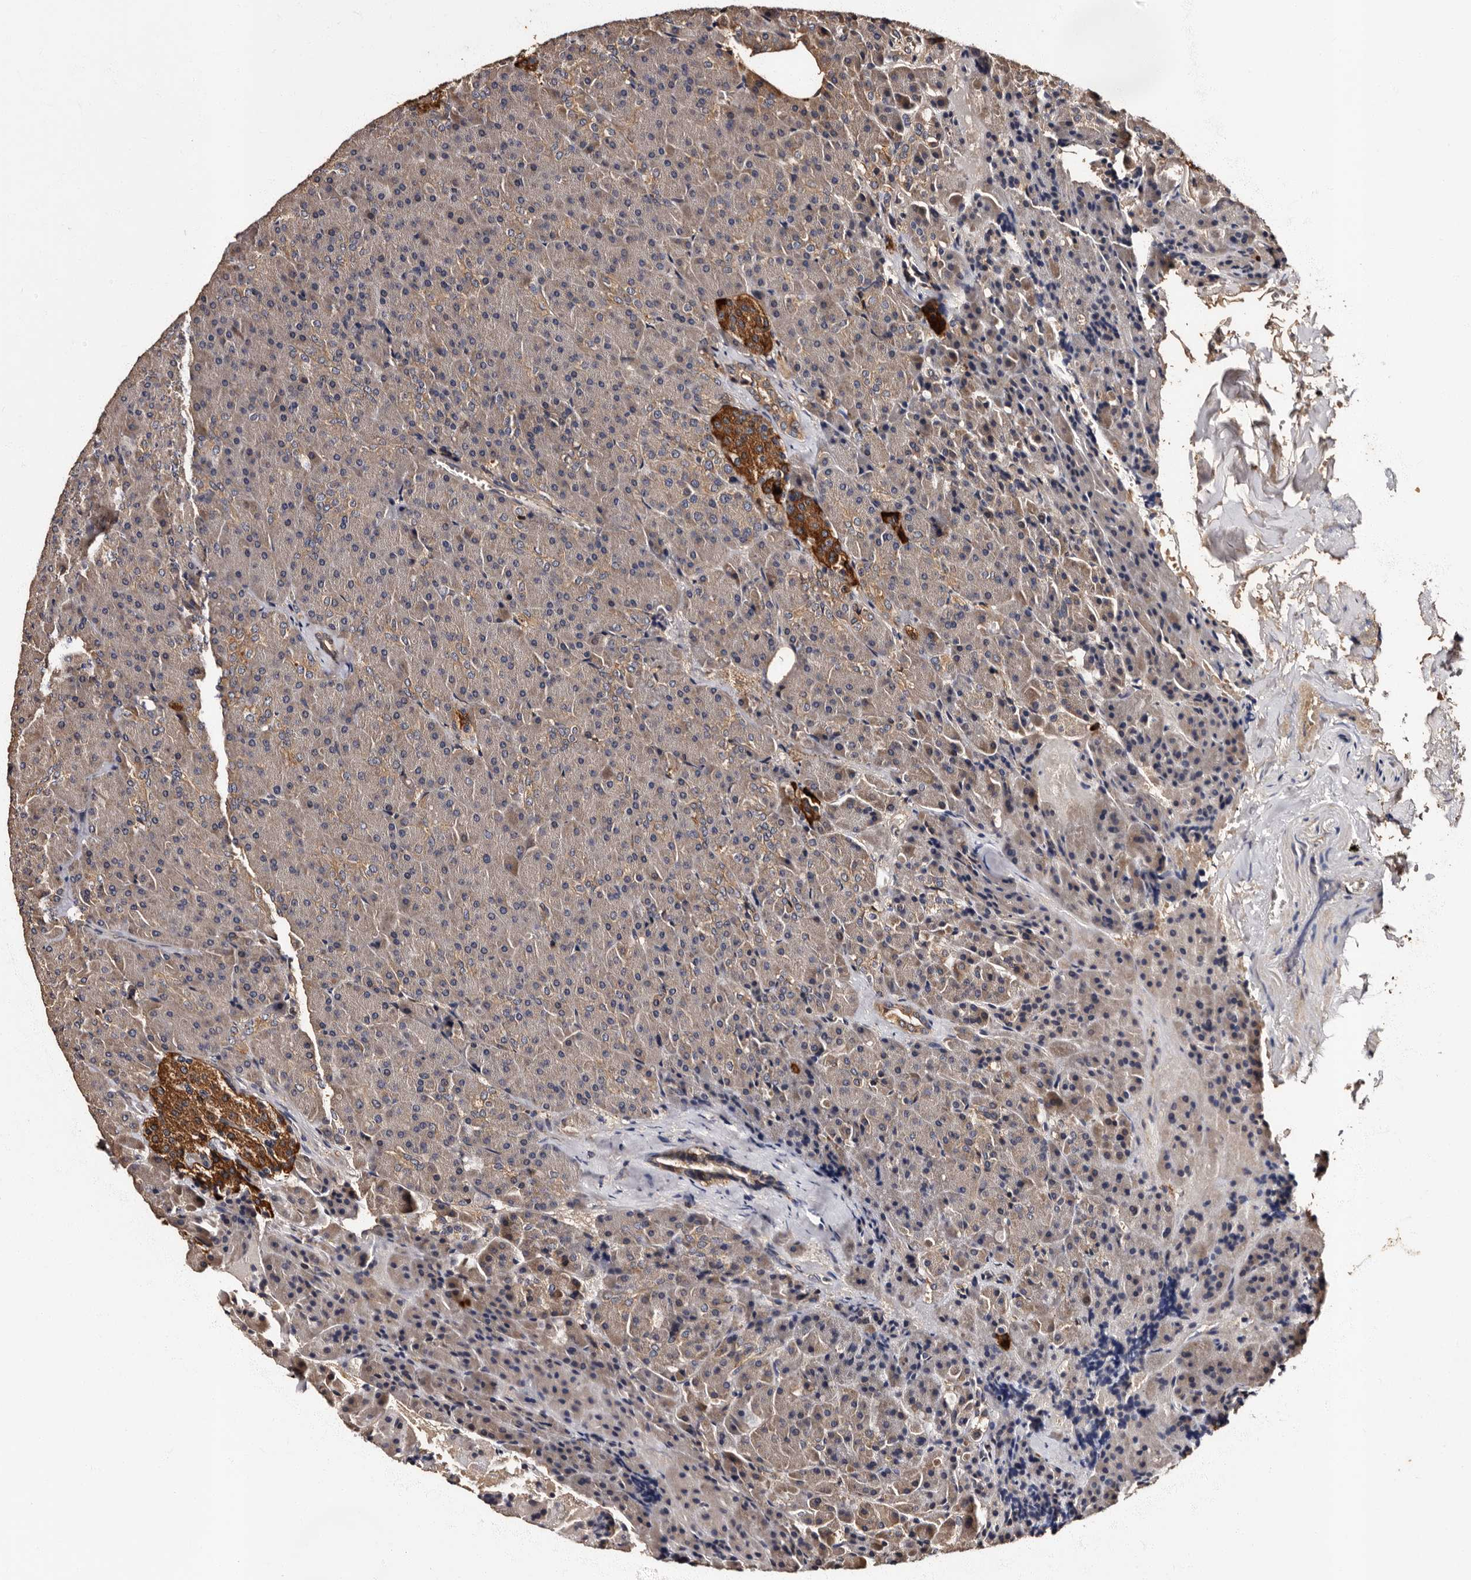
{"staining": {"intensity": "moderate", "quantity": "25%-75%", "location": "cytoplasmic/membranous"}, "tissue": "pancreas", "cell_type": "Exocrine glandular cells", "image_type": "normal", "snomed": [{"axis": "morphology", "description": "Normal tissue, NOS"}, {"axis": "morphology", "description": "Carcinoid, malignant, NOS"}, {"axis": "topography", "description": "Pancreas"}], "caption": "Exocrine glandular cells reveal medium levels of moderate cytoplasmic/membranous expression in approximately 25%-75% of cells in benign human pancreas. (DAB (3,3'-diaminobenzidine) IHC, brown staining for protein, blue staining for nuclei).", "gene": "ADCK5", "patient": {"sex": "female", "age": 35}}